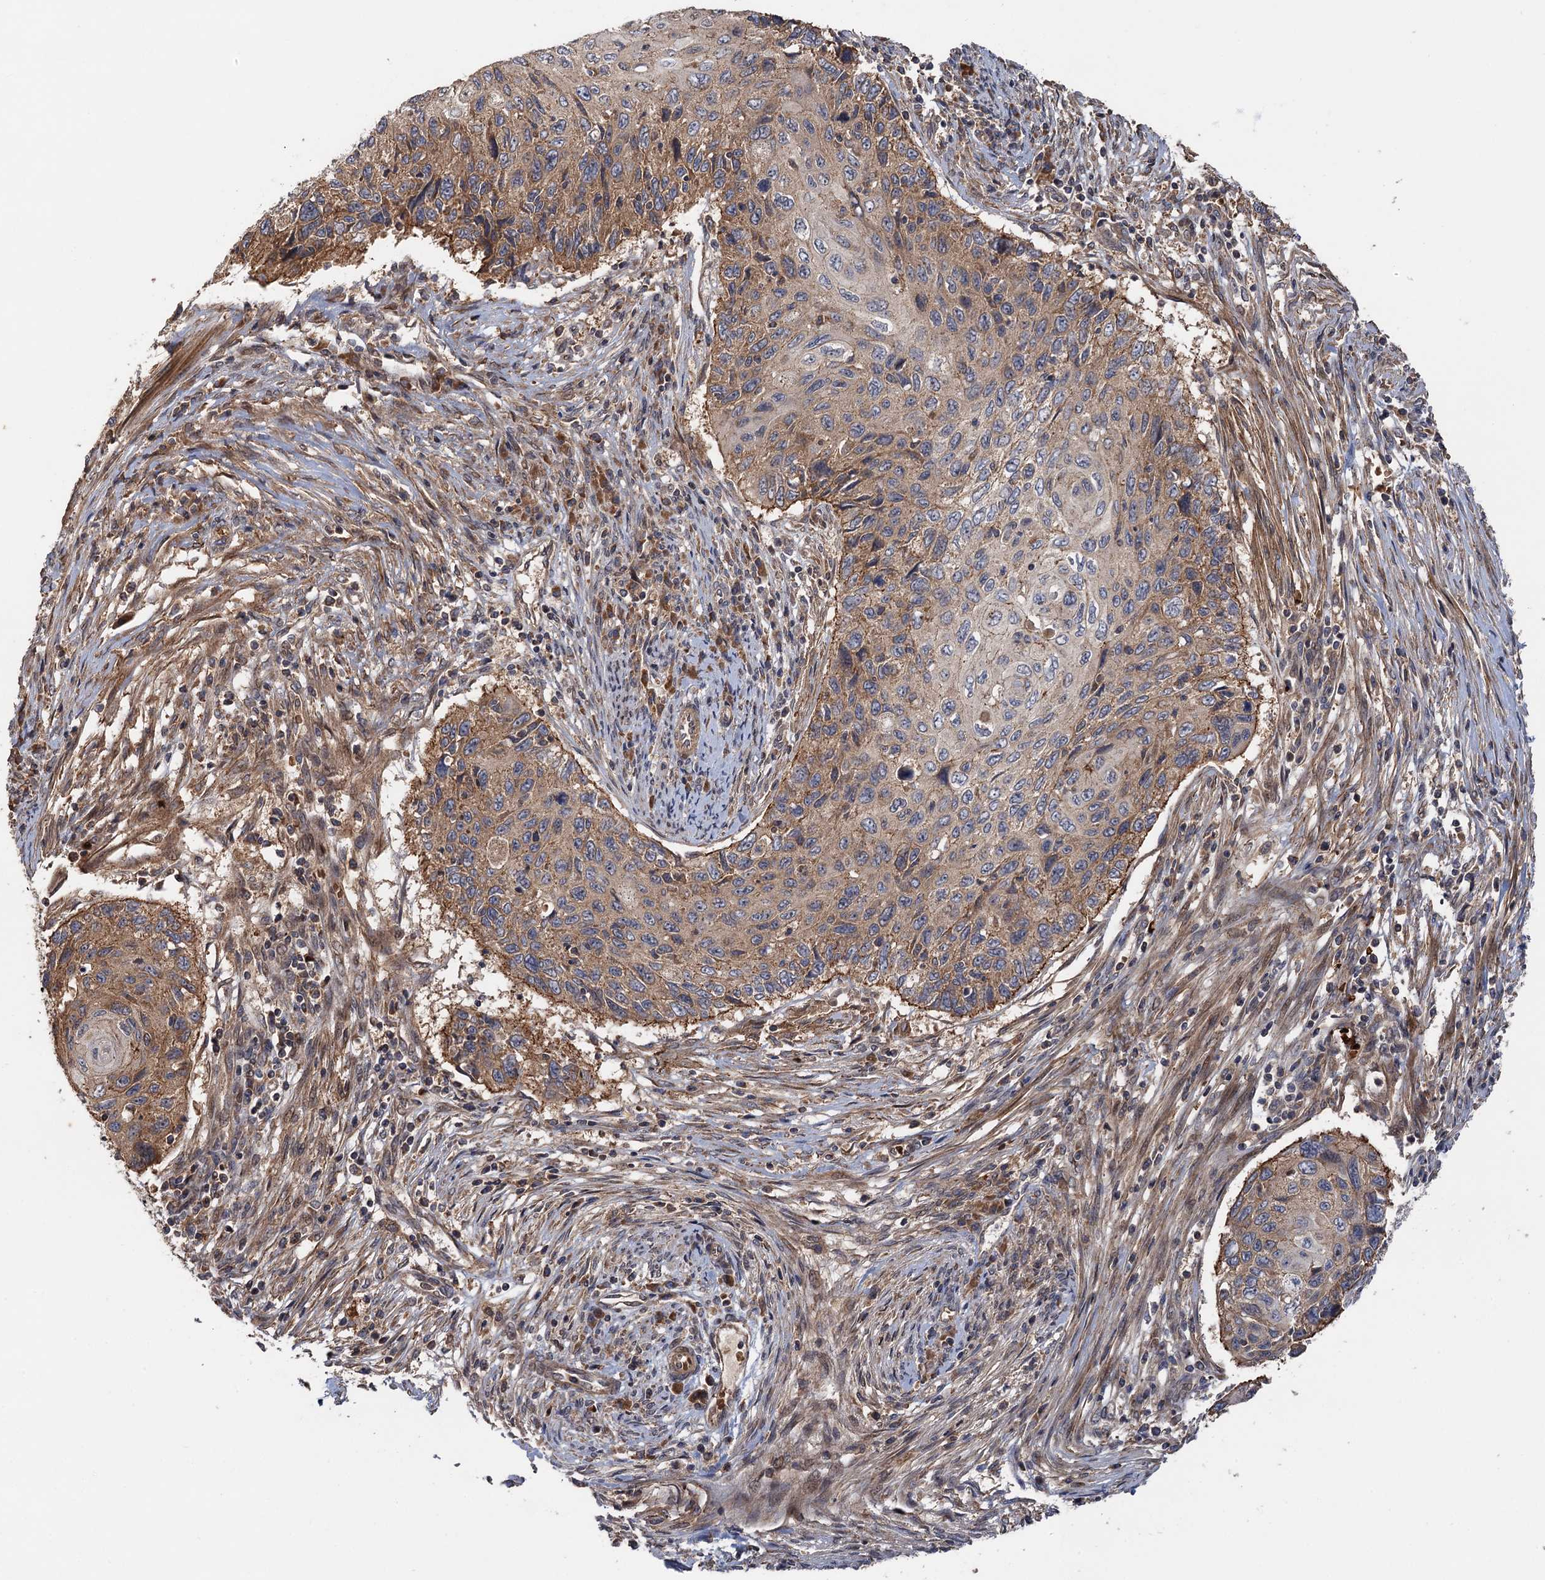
{"staining": {"intensity": "moderate", "quantity": "<25%", "location": "cytoplasmic/membranous"}, "tissue": "cervical cancer", "cell_type": "Tumor cells", "image_type": "cancer", "snomed": [{"axis": "morphology", "description": "Squamous cell carcinoma, NOS"}, {"axis": "topography", "description": "Cervix"}], "caption": "Protein staining exhibits moderate cytoplasmic/membranous expression in about <25% of tumor cells in cervical squamous cell carcinoma. (Brightfield microscopy of DAB IHC at high magnification).", "gene": "SNX32", "patient": {"sex": "female", "age": 70}}